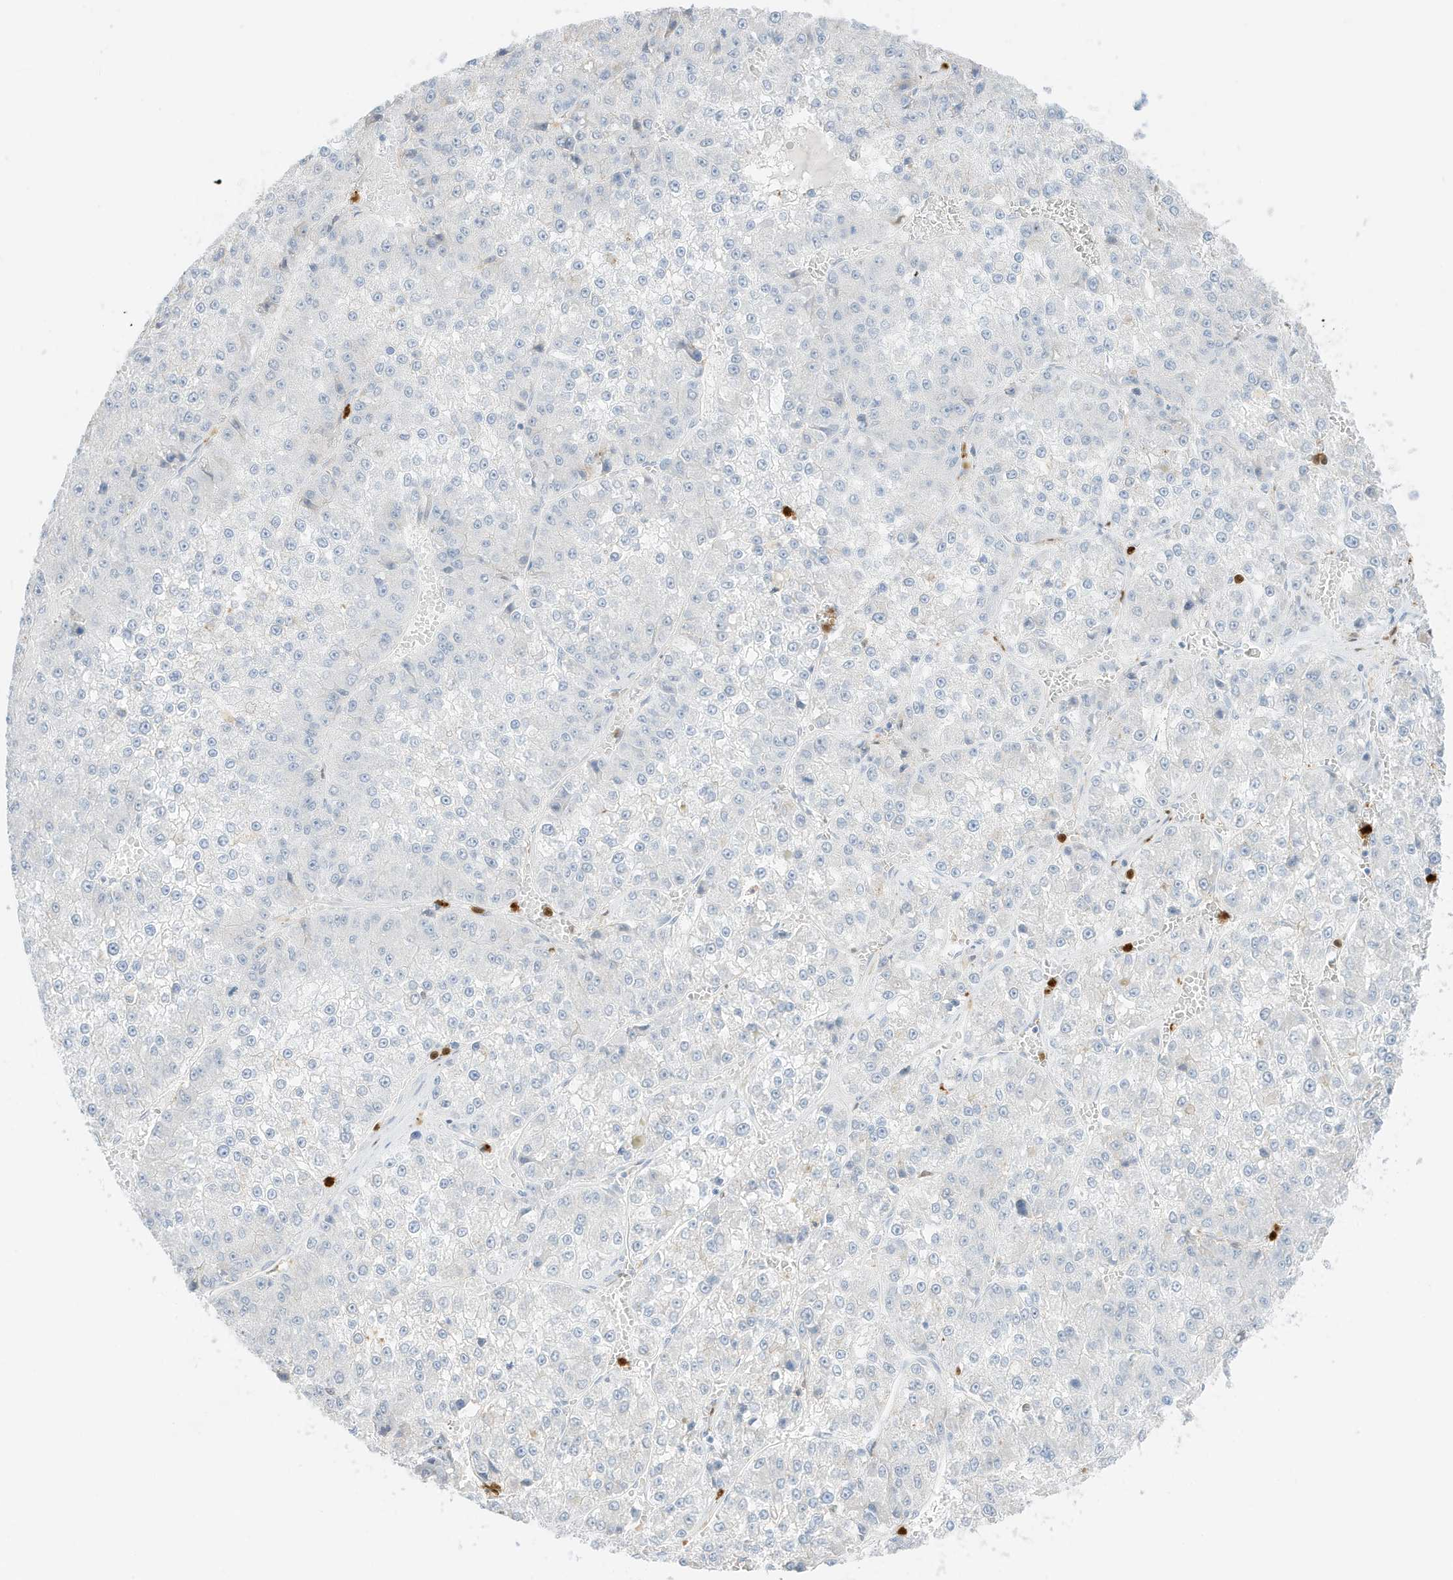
{"staining": {"intensity": "negative", "quantity": "none", "location": "none"}, "tissue": "liver cancer", "cell_type": "Tumor cells", "image_type": "cancer", "snomed": [{"axis": "morphology", "description": "Carcinoma, Hepatocellular, NOS"}, {"axis": "topography", "description": "Liver"}], "caption": "Tumor cells show no significant staining in liver cancer (hepatocellular carcinoma).", "gene": "GCA", "patient": {"sex": "female", "age": 73}}